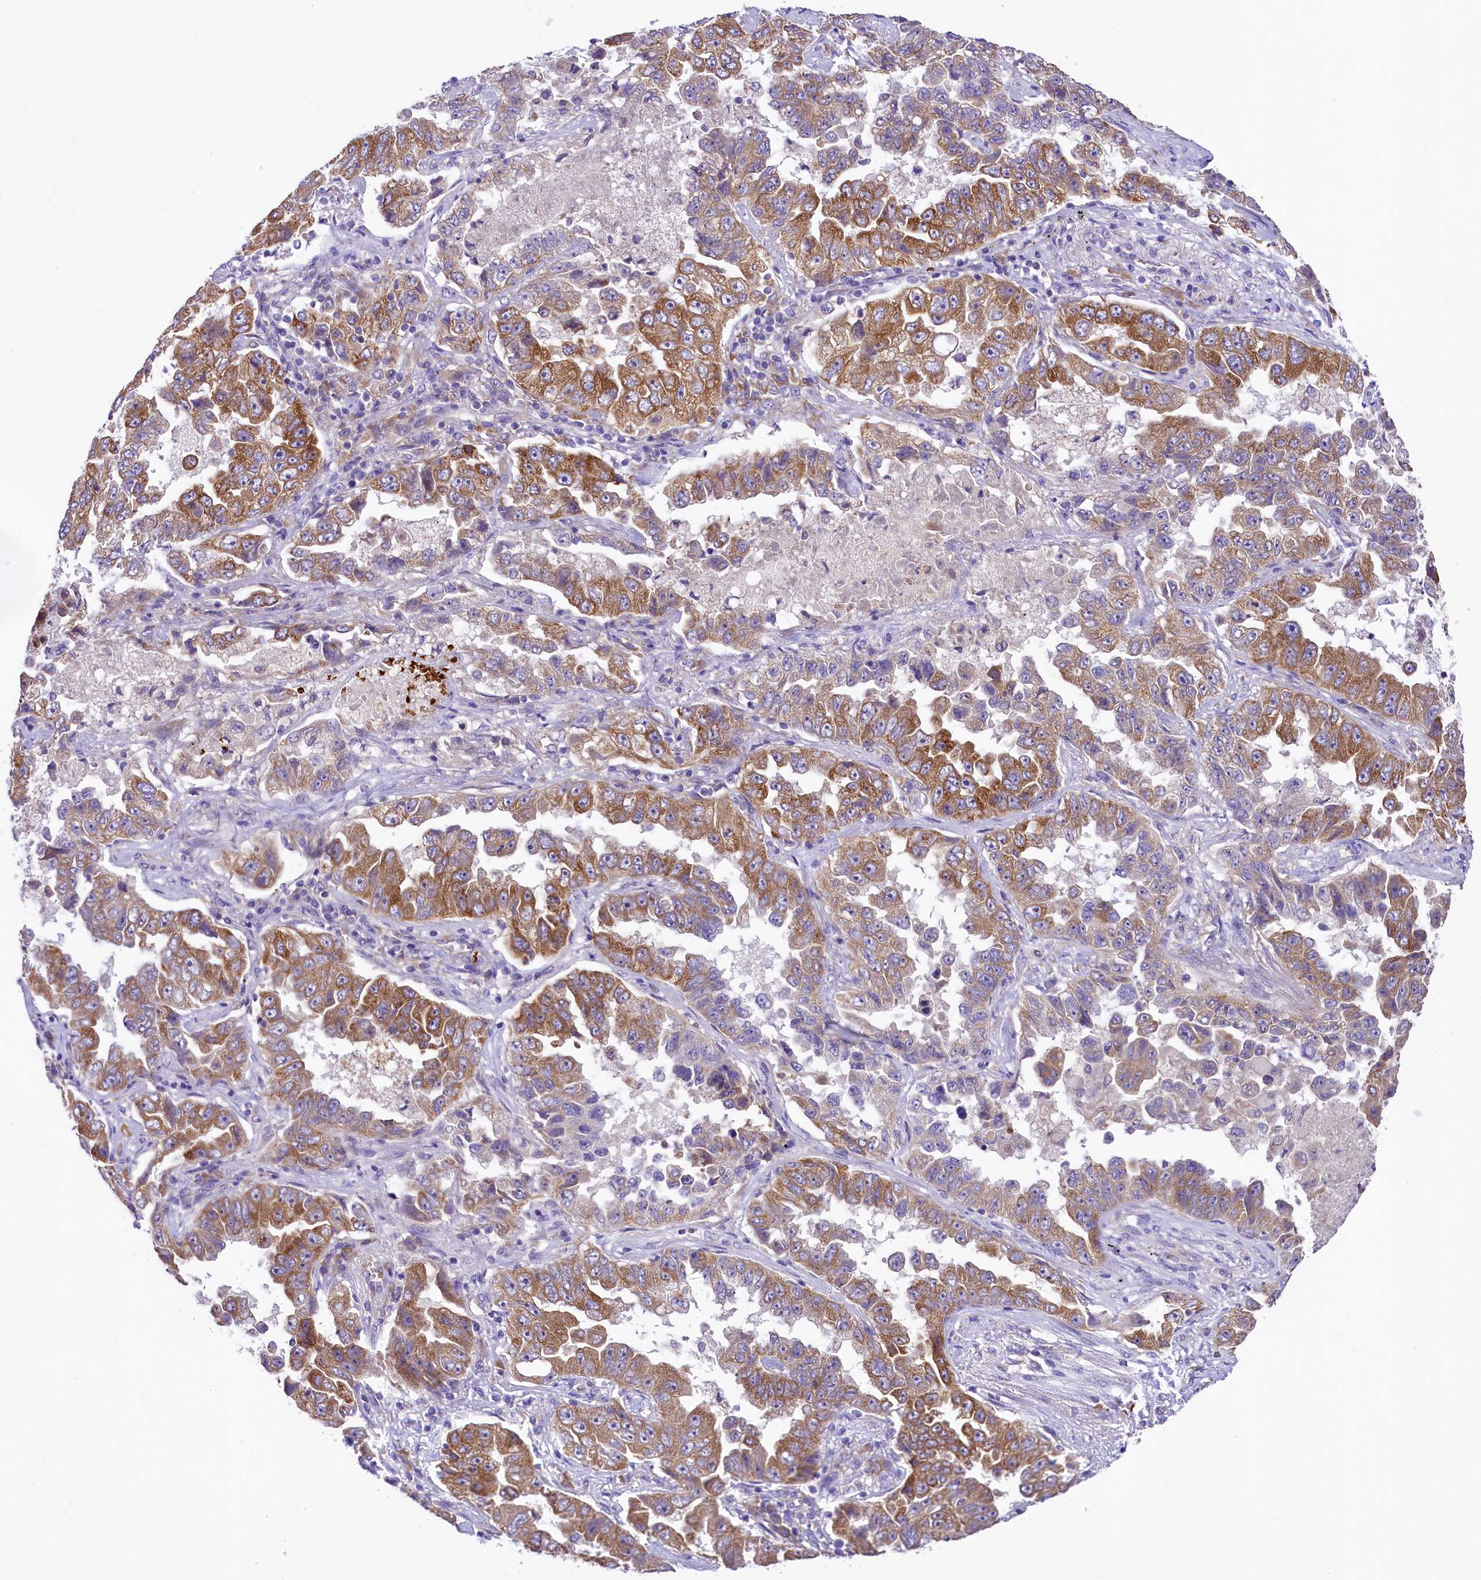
{"staining": {"intensity": "moderate", "quantity": ">75%", "location": "cytoplasmic/membranous"}, "tissue": "lung cancer", "cell_type": "Tumor cells", "image_type": "cancer", "snomed": [{"axis": "morphology", "description": "Adenocarcinoma, NOS"}, {"axis": "topography", "description": "Lung"}], "caption": "Tumor cells reveal medium levels of moderate cytoplasmic/membranous positivity in about >75% of cells in human lung adenocarcinoma. The protein of interest is shown in brown color, while the nuclei are stained blue.", "gene": "LARP4", "patient": {"sex": "female", "age": 51}}